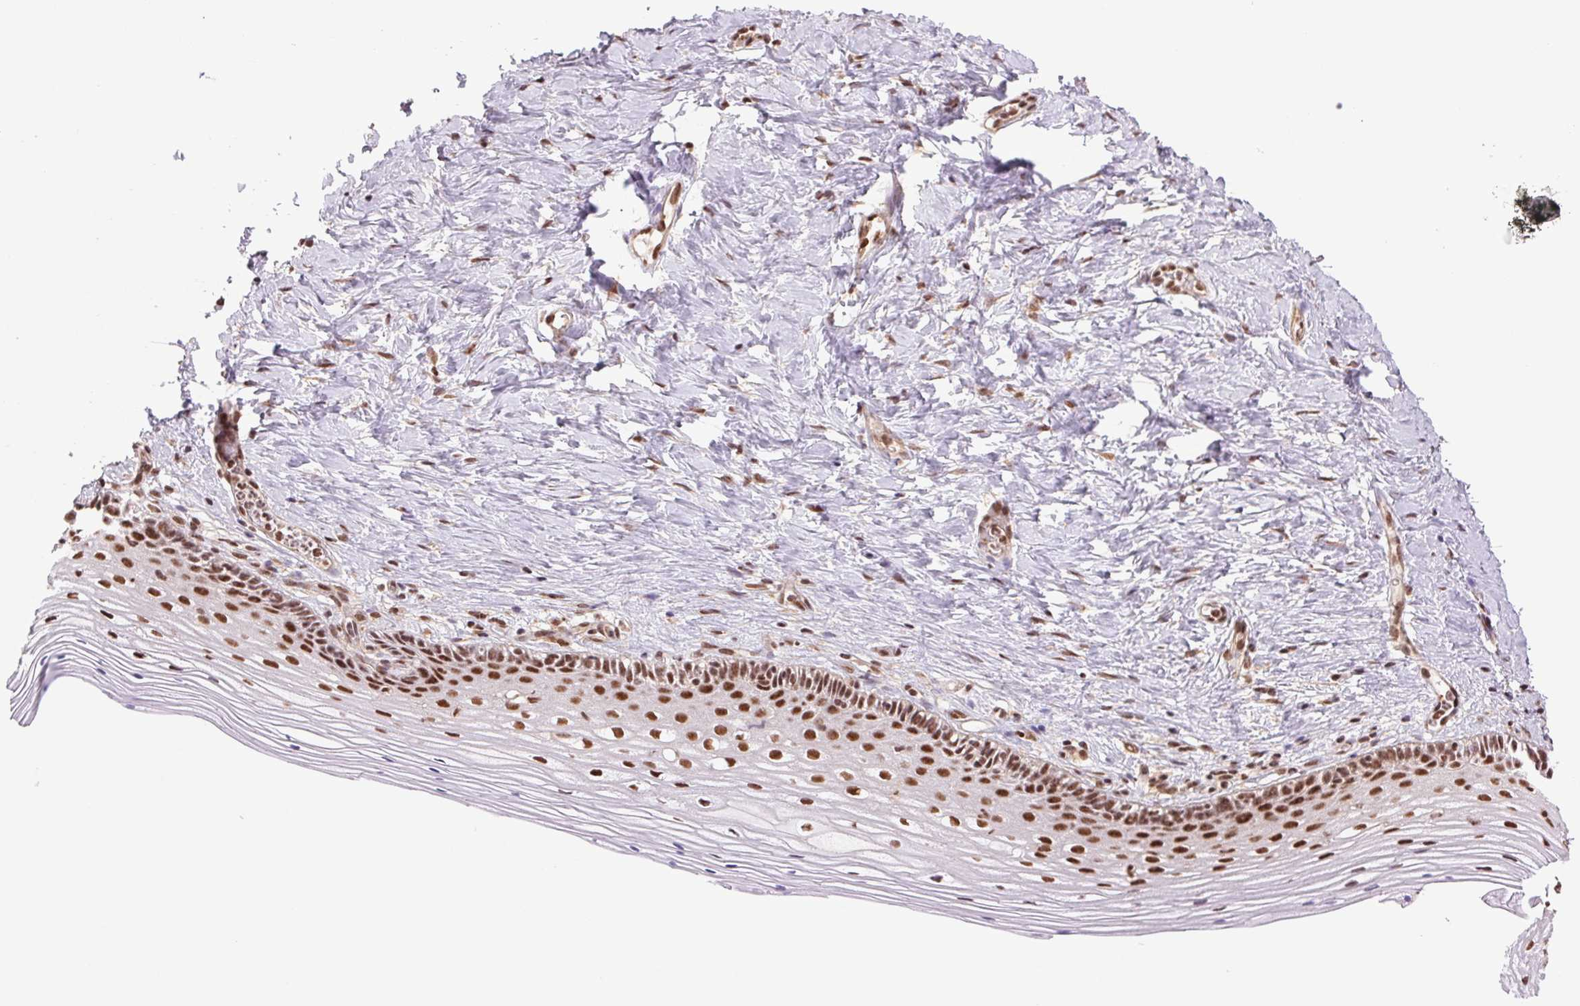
{"staining": {"intensity": "strong", "quantity": ">75%", "location": "nuclear"}, "tissue": "vagina", "cell_type": "Squamous epithelial cells", "image_type": "normal", "snomed": [{"axis": "morphology", "description": "Normal tissue, NOS"}, {"axis": "topography", "description": "Vagina"}], "caption": "Immunohistochemistry (IHC) micrograph of normal human vagina stained for a protein (brown), which demonstrates high levels of strong nuclear positivity in about >75% of squamous epithelial cells.", "gene": "CWC25", "patient": {"sex": "female", "age": 45}}